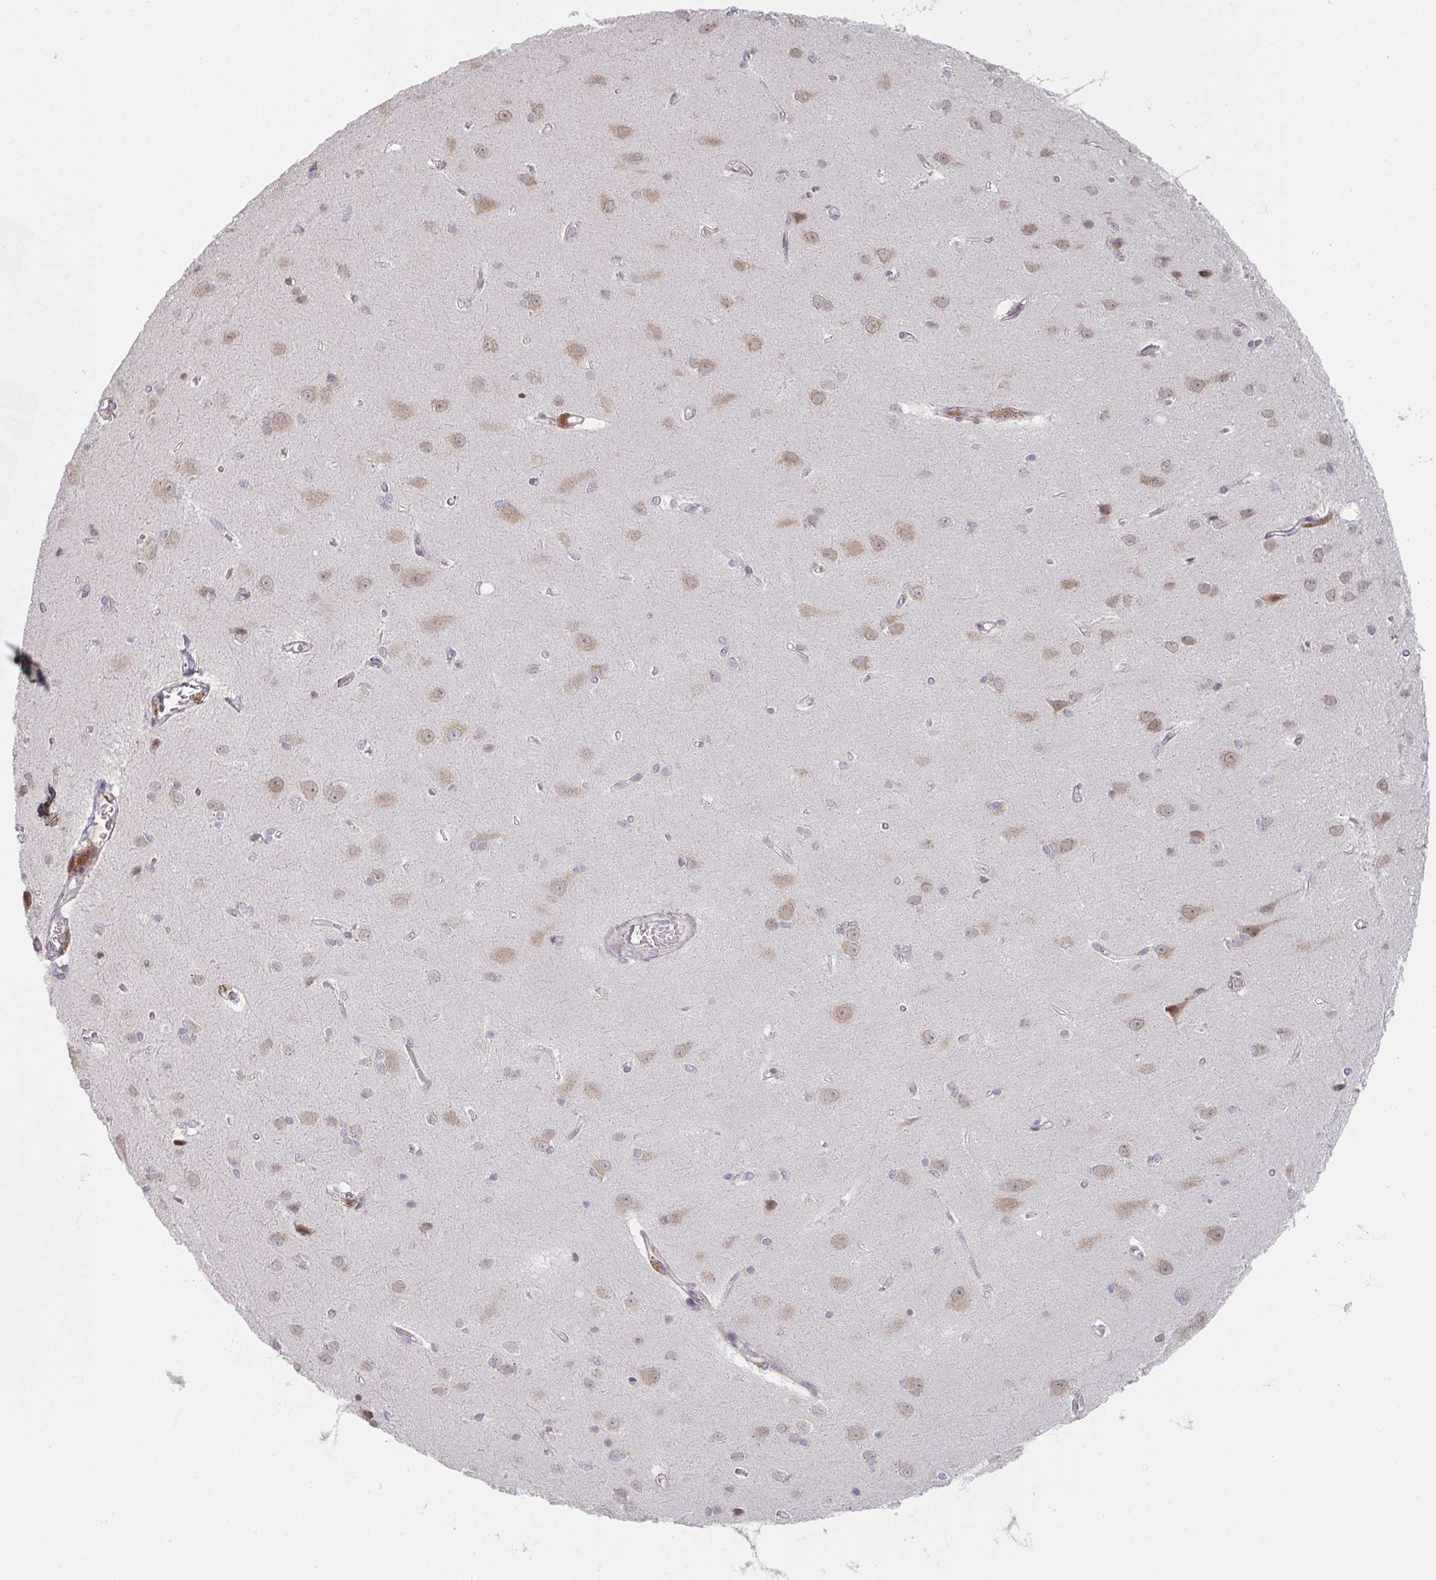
{"staining": {"intensity": "weak", "quantity": ">75%", "location": "cytoplasmic/membranous"}, "tissue": "cerebral cortex", "cell_type": "Endothelial cells", "image_type": "normal", "snomed": [{"axis": "morphology", "description": "Normal tissue, NOS"}, {"axis": "topography", "description": "Cerebral cortex"}], "caption": "A low amount of weak cytoplasmic/membranous positivity is present in about >75% of endothelial cells in normal cerebral cortex.", "gene": "ZNF526", "patient": {"sex": "male", "age": 37}}